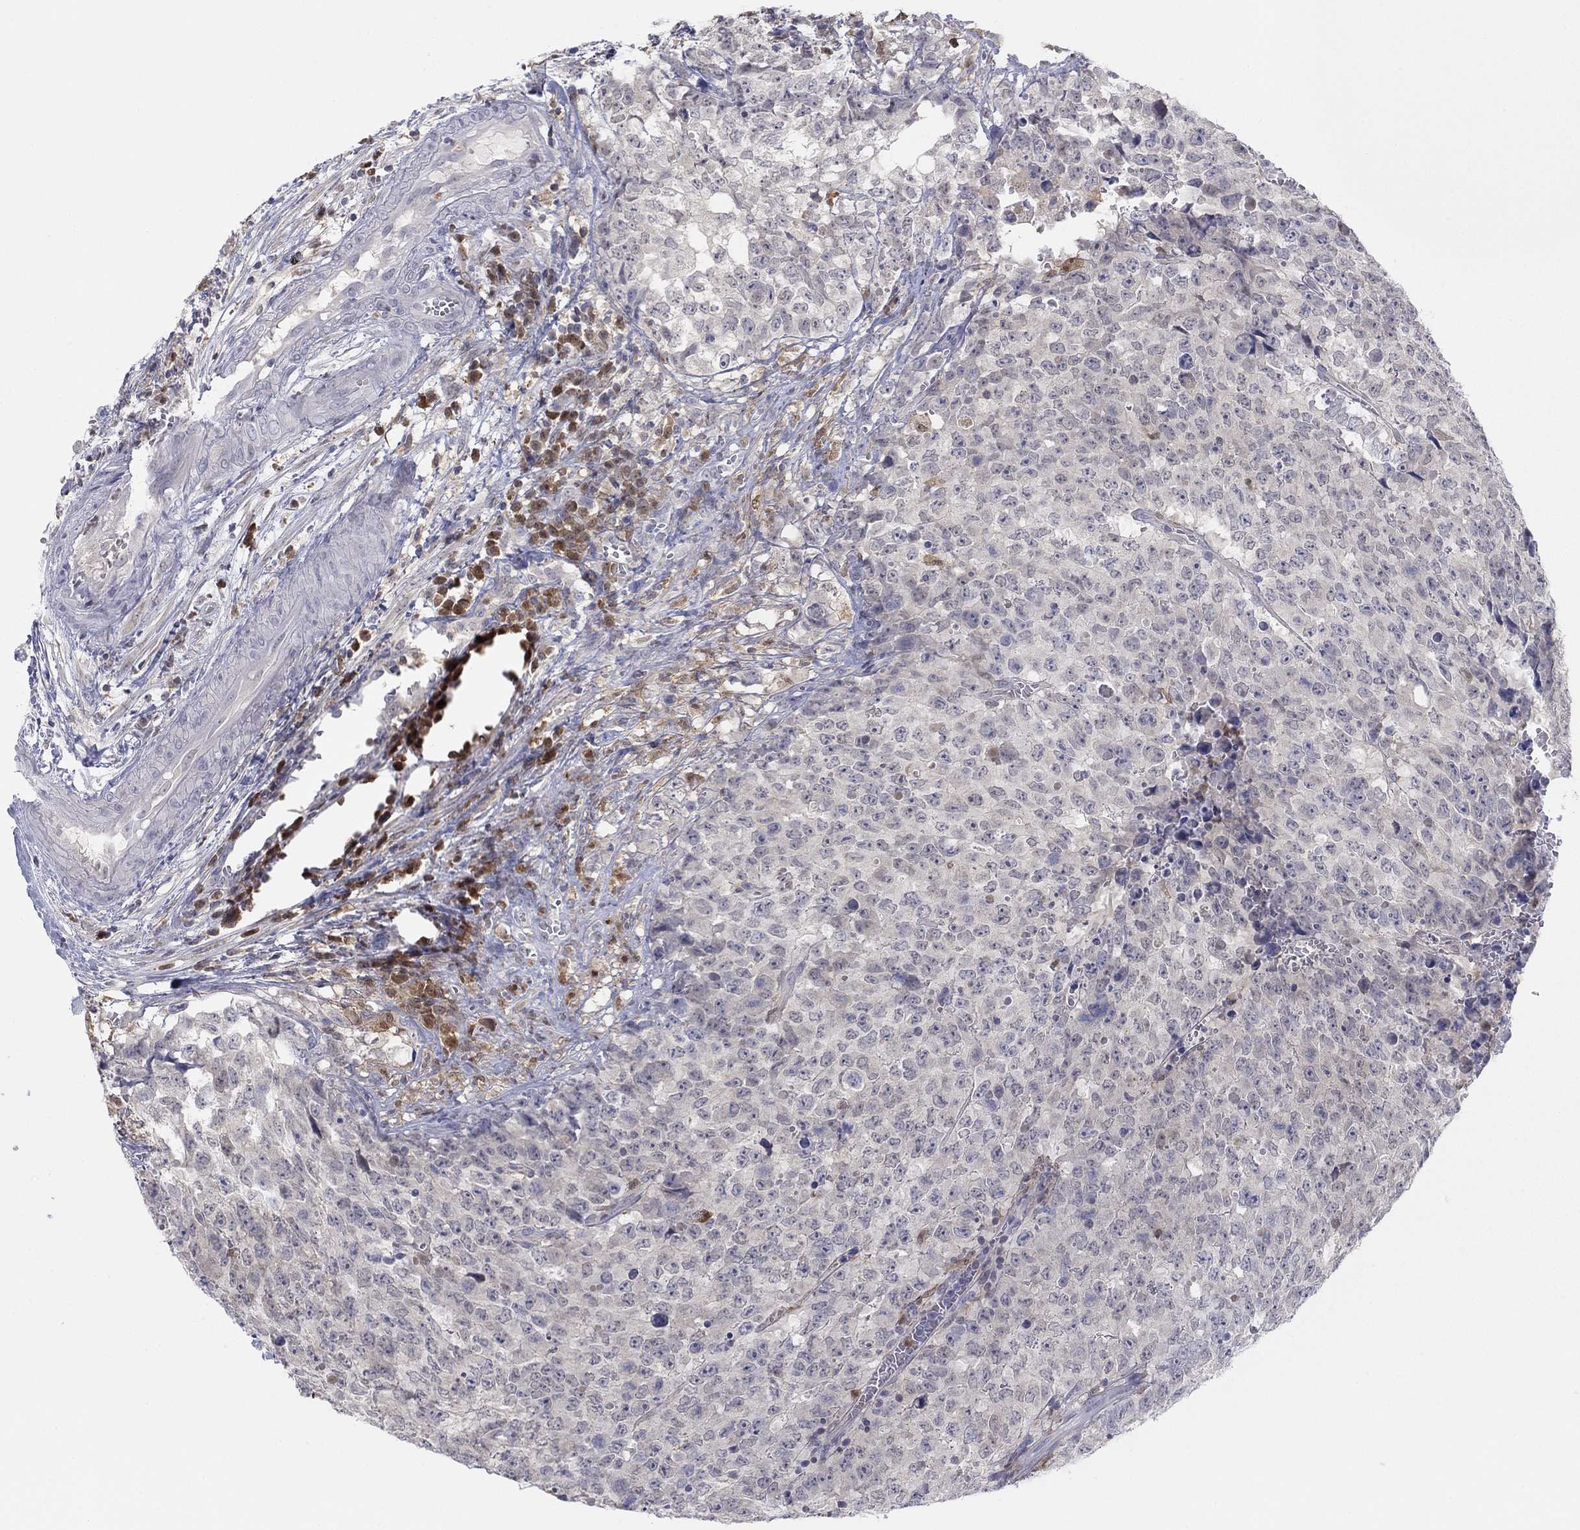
{"staining": {"intensity": "negative", "quantity": "none", "location": "none"}, "tissue": "testis cancer", "cell_type": "Tumor cells", "image_type": "cancer", "snomed": [{"axis": "morphology", "description": "Carcinoma, Embryonal, NOS"}, {"axis": "topography", "description": "Testis"}], "caption": "Tumor cells show no significant protein expression in testis embryonal carcinoma.", "gene": "PDXK", "patient": {"sex": "male", "age": 23}}